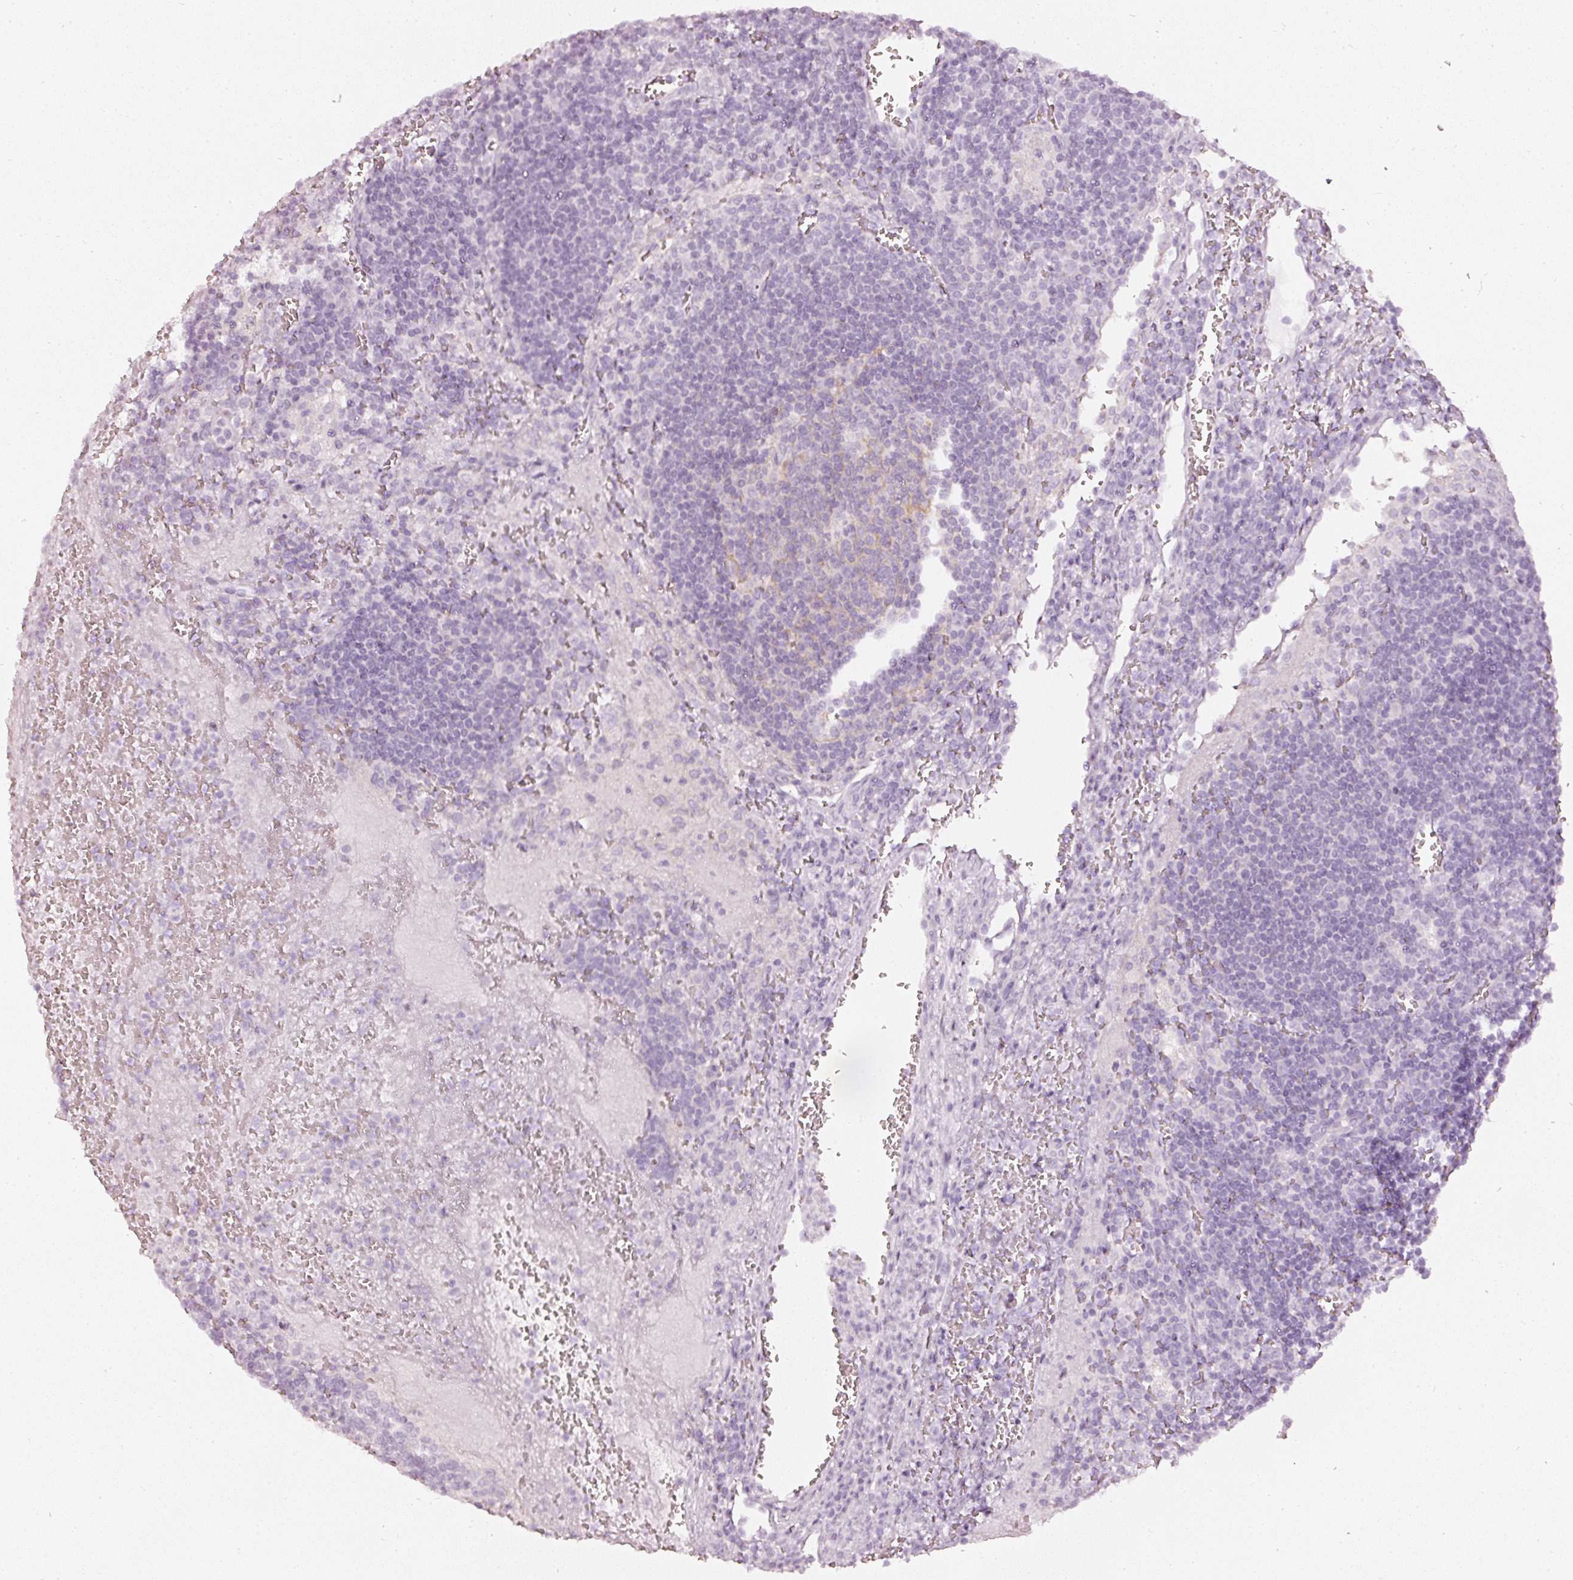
{"staining": {"intensity": "negative", "quantity": "none", "location": "none"}, "tissue": "lymph node", "cell_type": "Germinal center cells", "image_type": "normal", "snomed": [{"axis": "morphology", "description": "Normal tissue, NOS"}, {"axis": "topography", "description": "Lymph node"}], "caption": "A histopathology image of lymph node stained for a protein exhibits no brown staining in germinal center cells.", "gene": "CNP", "patient": {"sex": "male", "age": 50}}